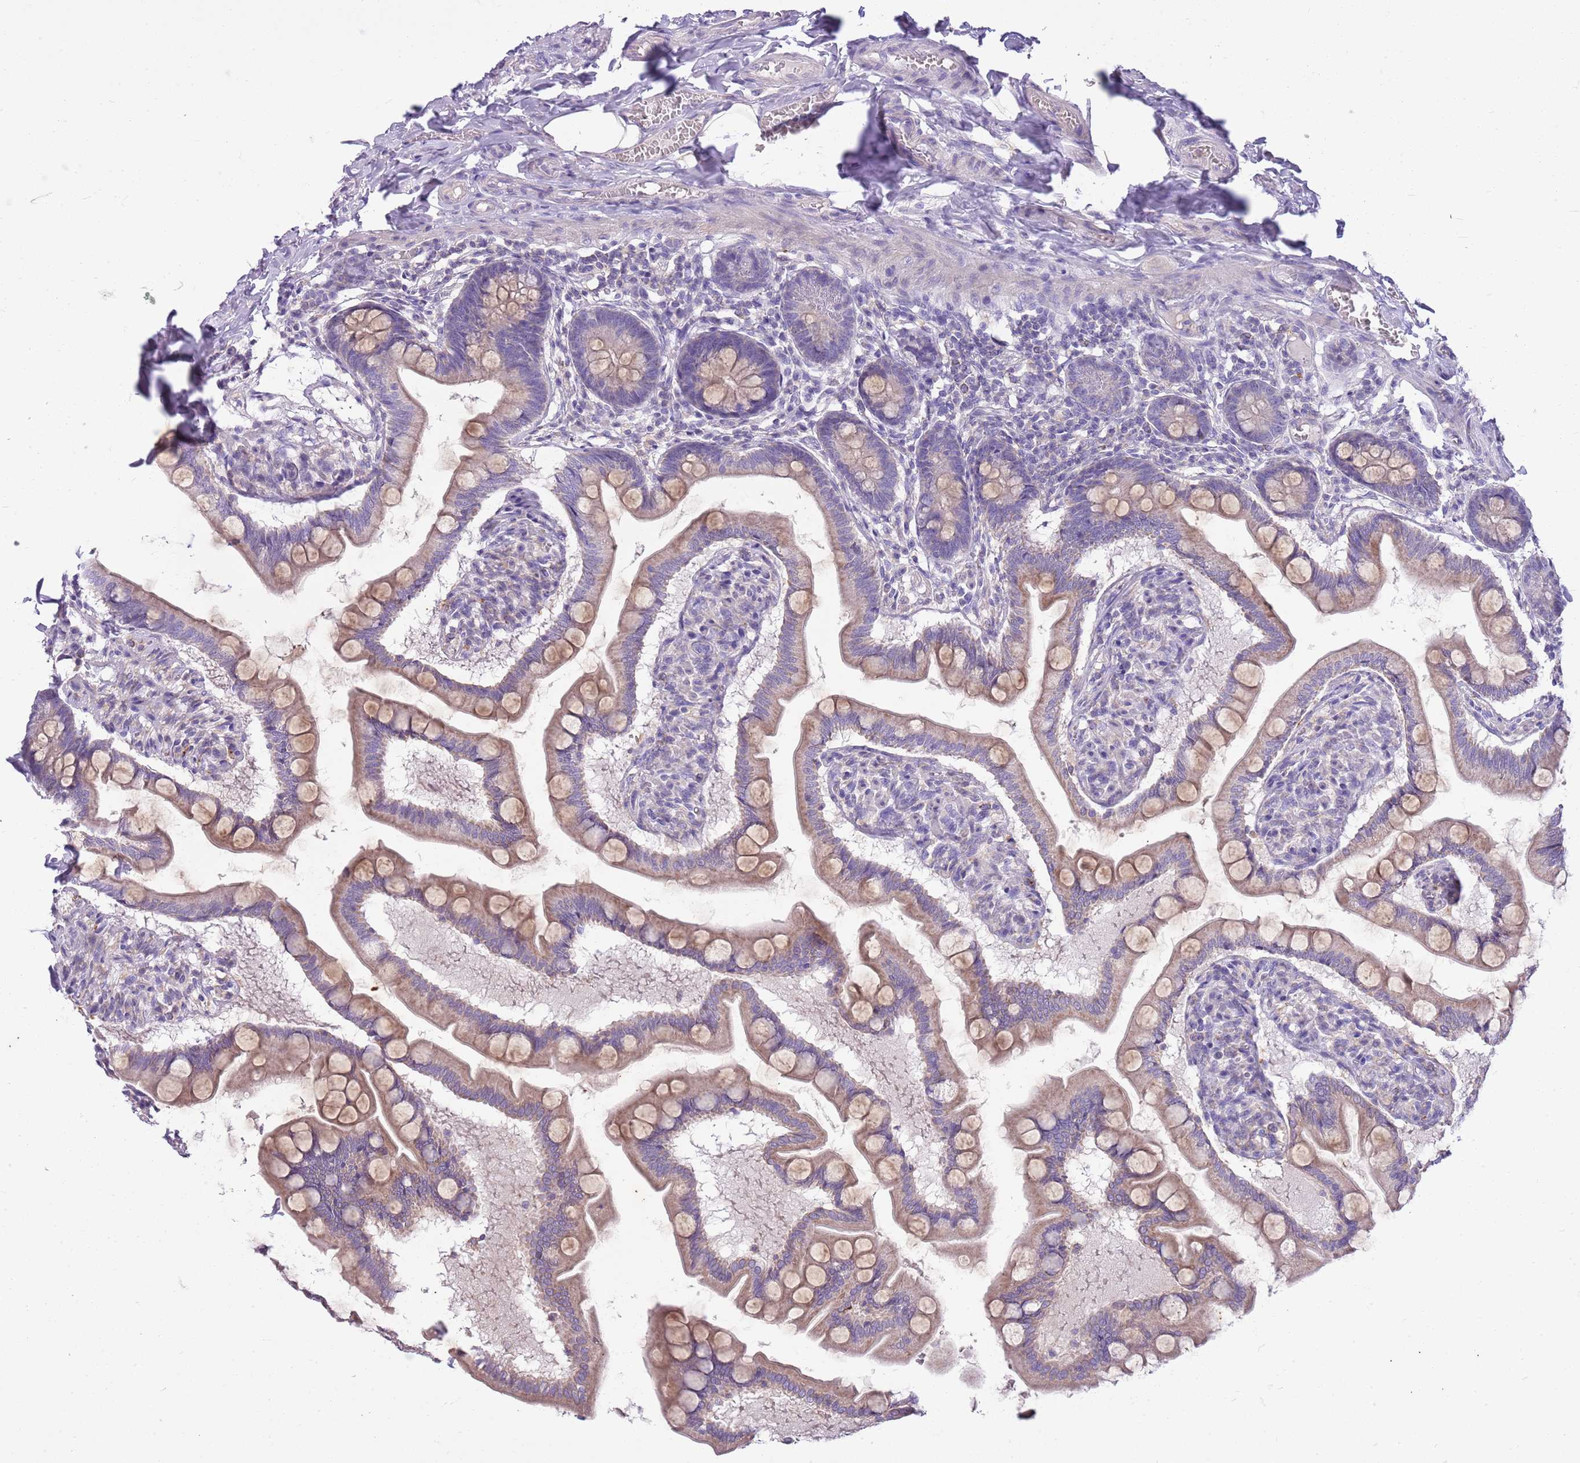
{"staining": {"intensity": "weak", "quantity": ">75%", "location": "cytoplasmic/membranous"}, "tissue": "small intestine", "cell_type": "Glandular cells", "image_type": "normal", "snomed": [{"axis": "morphology", "description": "Normal tissue, NOS"}, {"axis": "topography", "description": "Small intestine"}], "caption": "Benign small intestine demonstrates weak cytoplasmic/membranous positivity in about >75% of glandular cells.", "gene": "CNPPD1", "patient": {"sex": "male", "age": 41}}